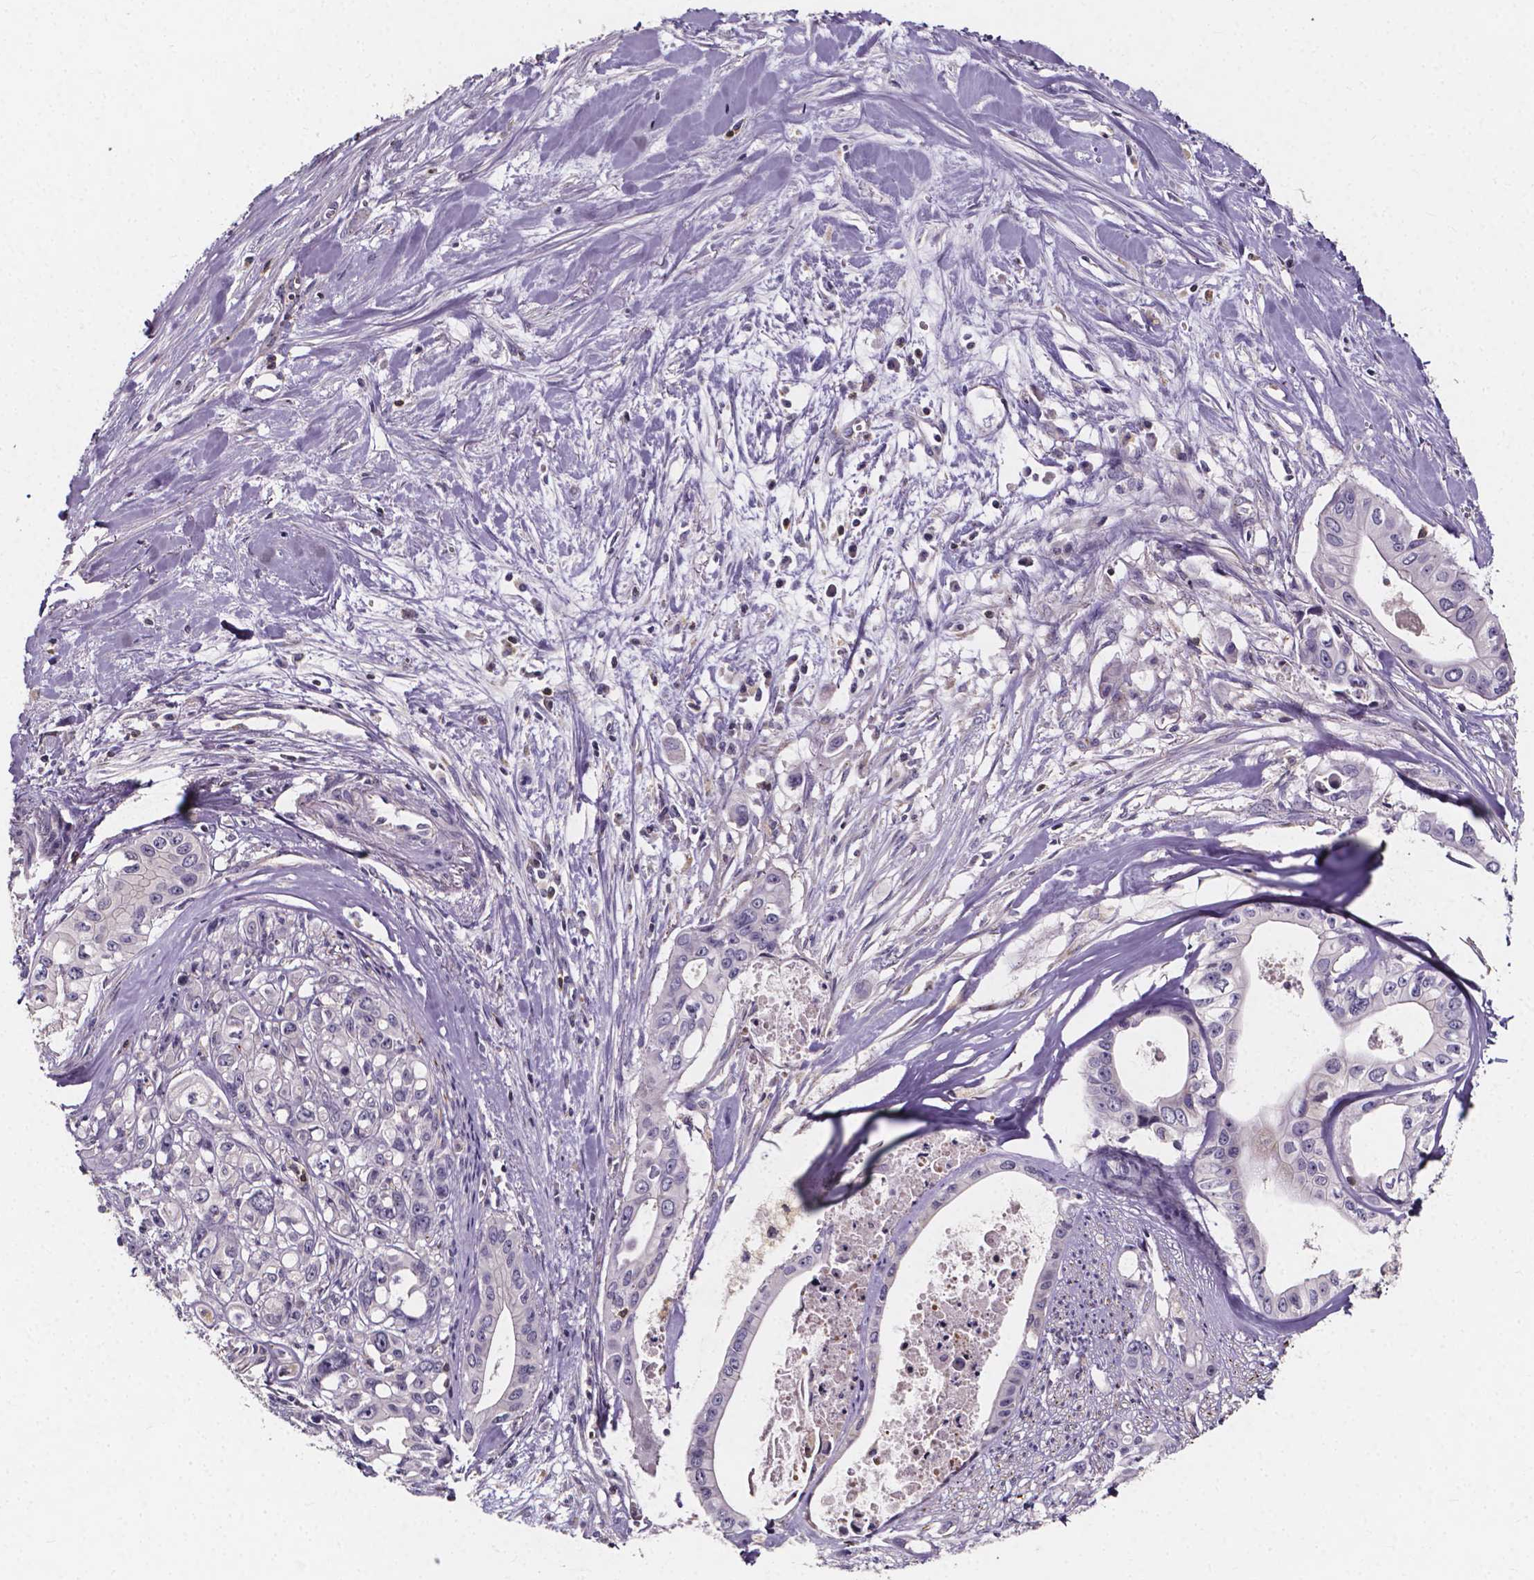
{"staining": {"intensity": "negative", "quantity": "none", "location": "none"}, "tissue": "pancreatic cancer", "cell_type": "Tumor cells", "image_type": "cancer", "snomed": [{"axis": "morphology", "description": "Adenocarcinoma, NOS"}, {"axis": "topography", "description": "Pancreas"}], "caption": "Tumor cells are negative for protein expression in human adenocarcinoma (pancreatic).", "gene": "THEMIS", "patient": {"sex": "male", "age": 60}}